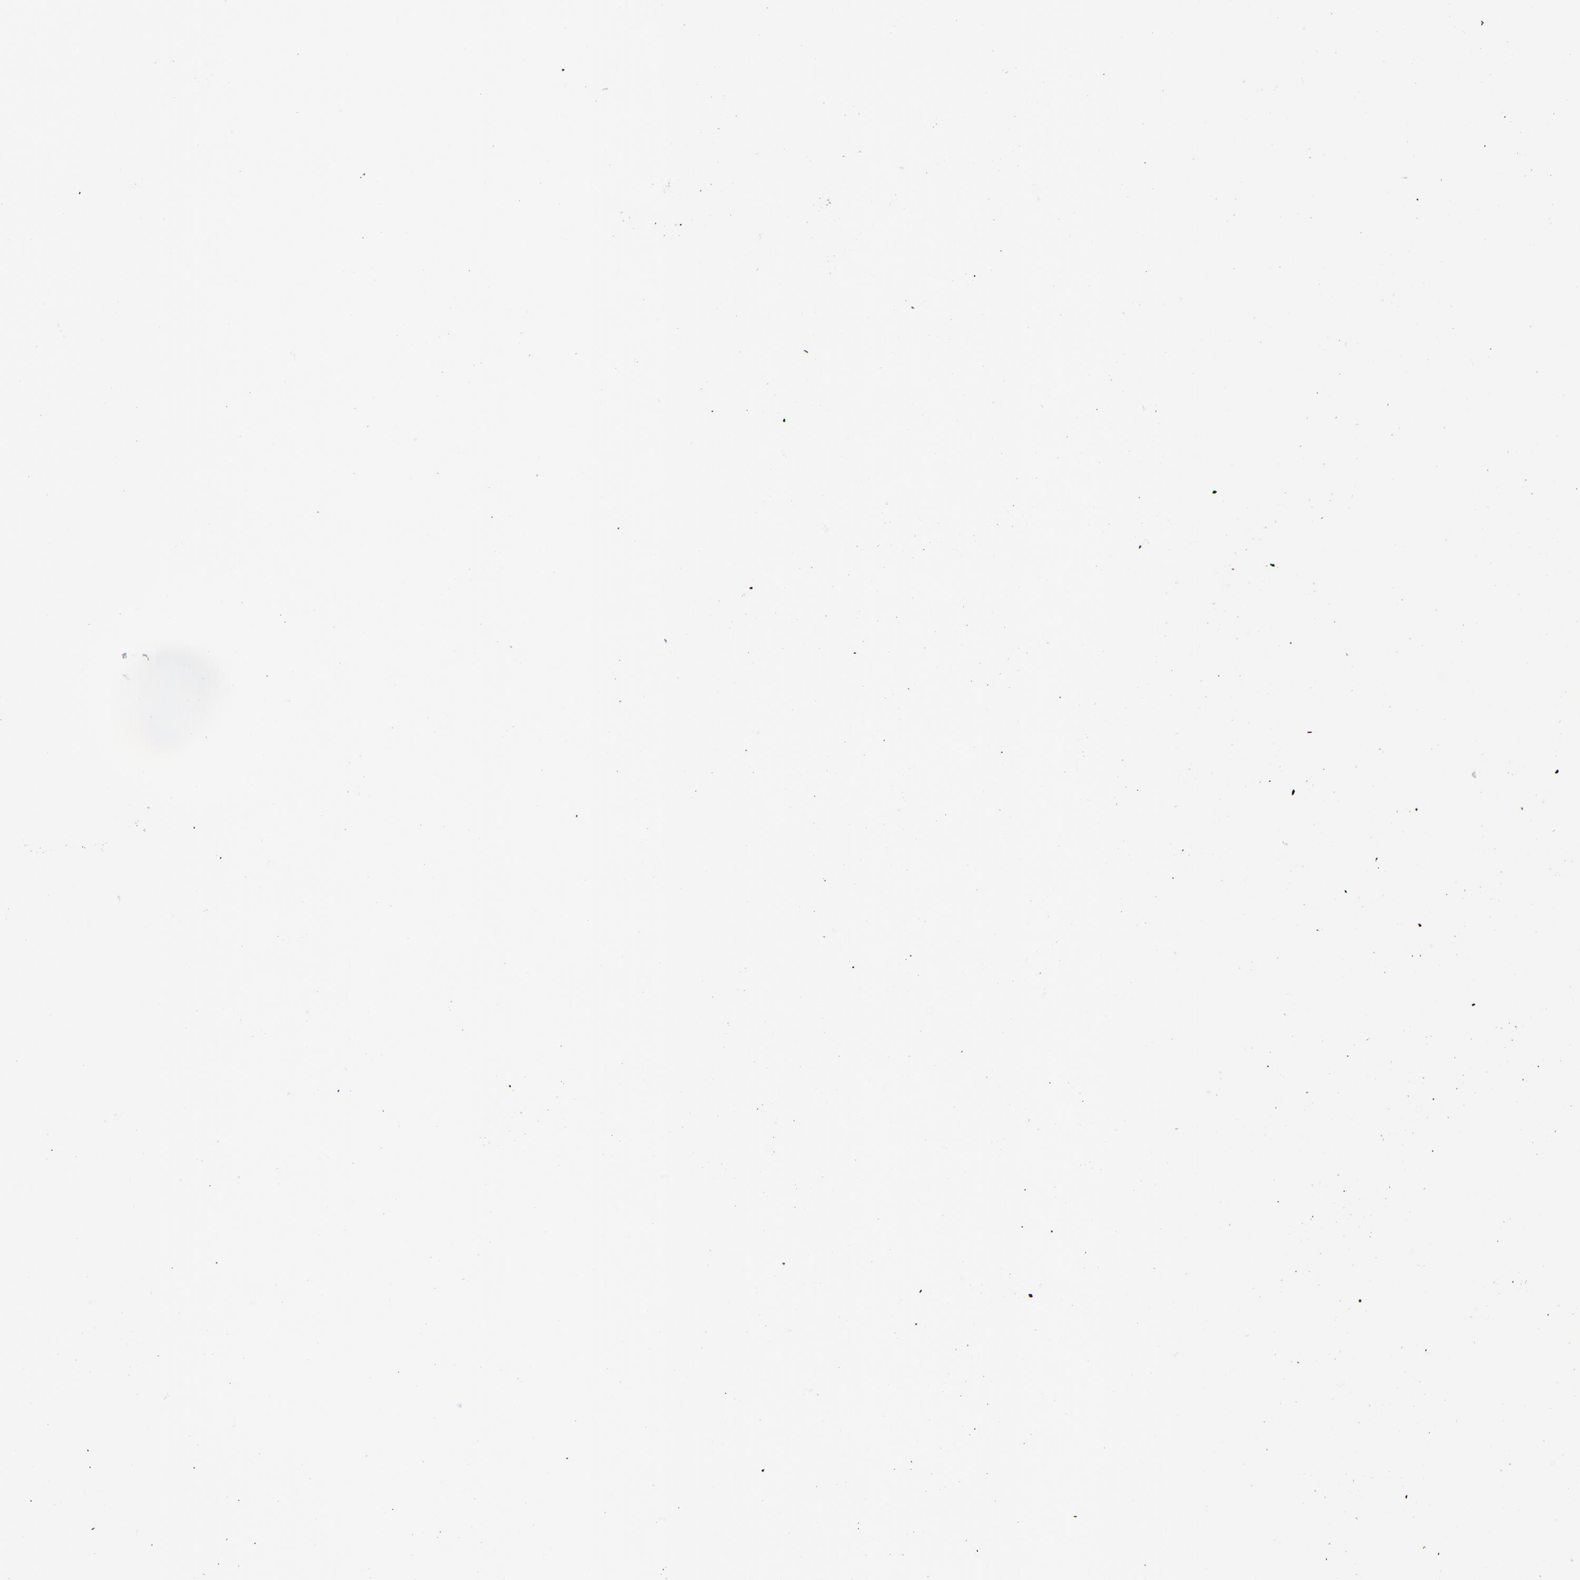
{"staining": {"intensity": "moderate", "quantity": ">75%", "location": "nuclear"}, "tissue": "testis cancer", "cell_type": "Tumor cells", "image_type": "cancer", "snomed": [{"axis": "morphology", "description": "Seminoma, NOS"}, {"axis": "topography", "description": "Testis"}], "caption": "Immunohistochemistry (IHC) (DAB) staining of human testis cancer exhibits moderate nuclear protein expression in about >75% of tumor cells.", "gene": "CREB1", "patient": {"sex": "male", "age": 22}}